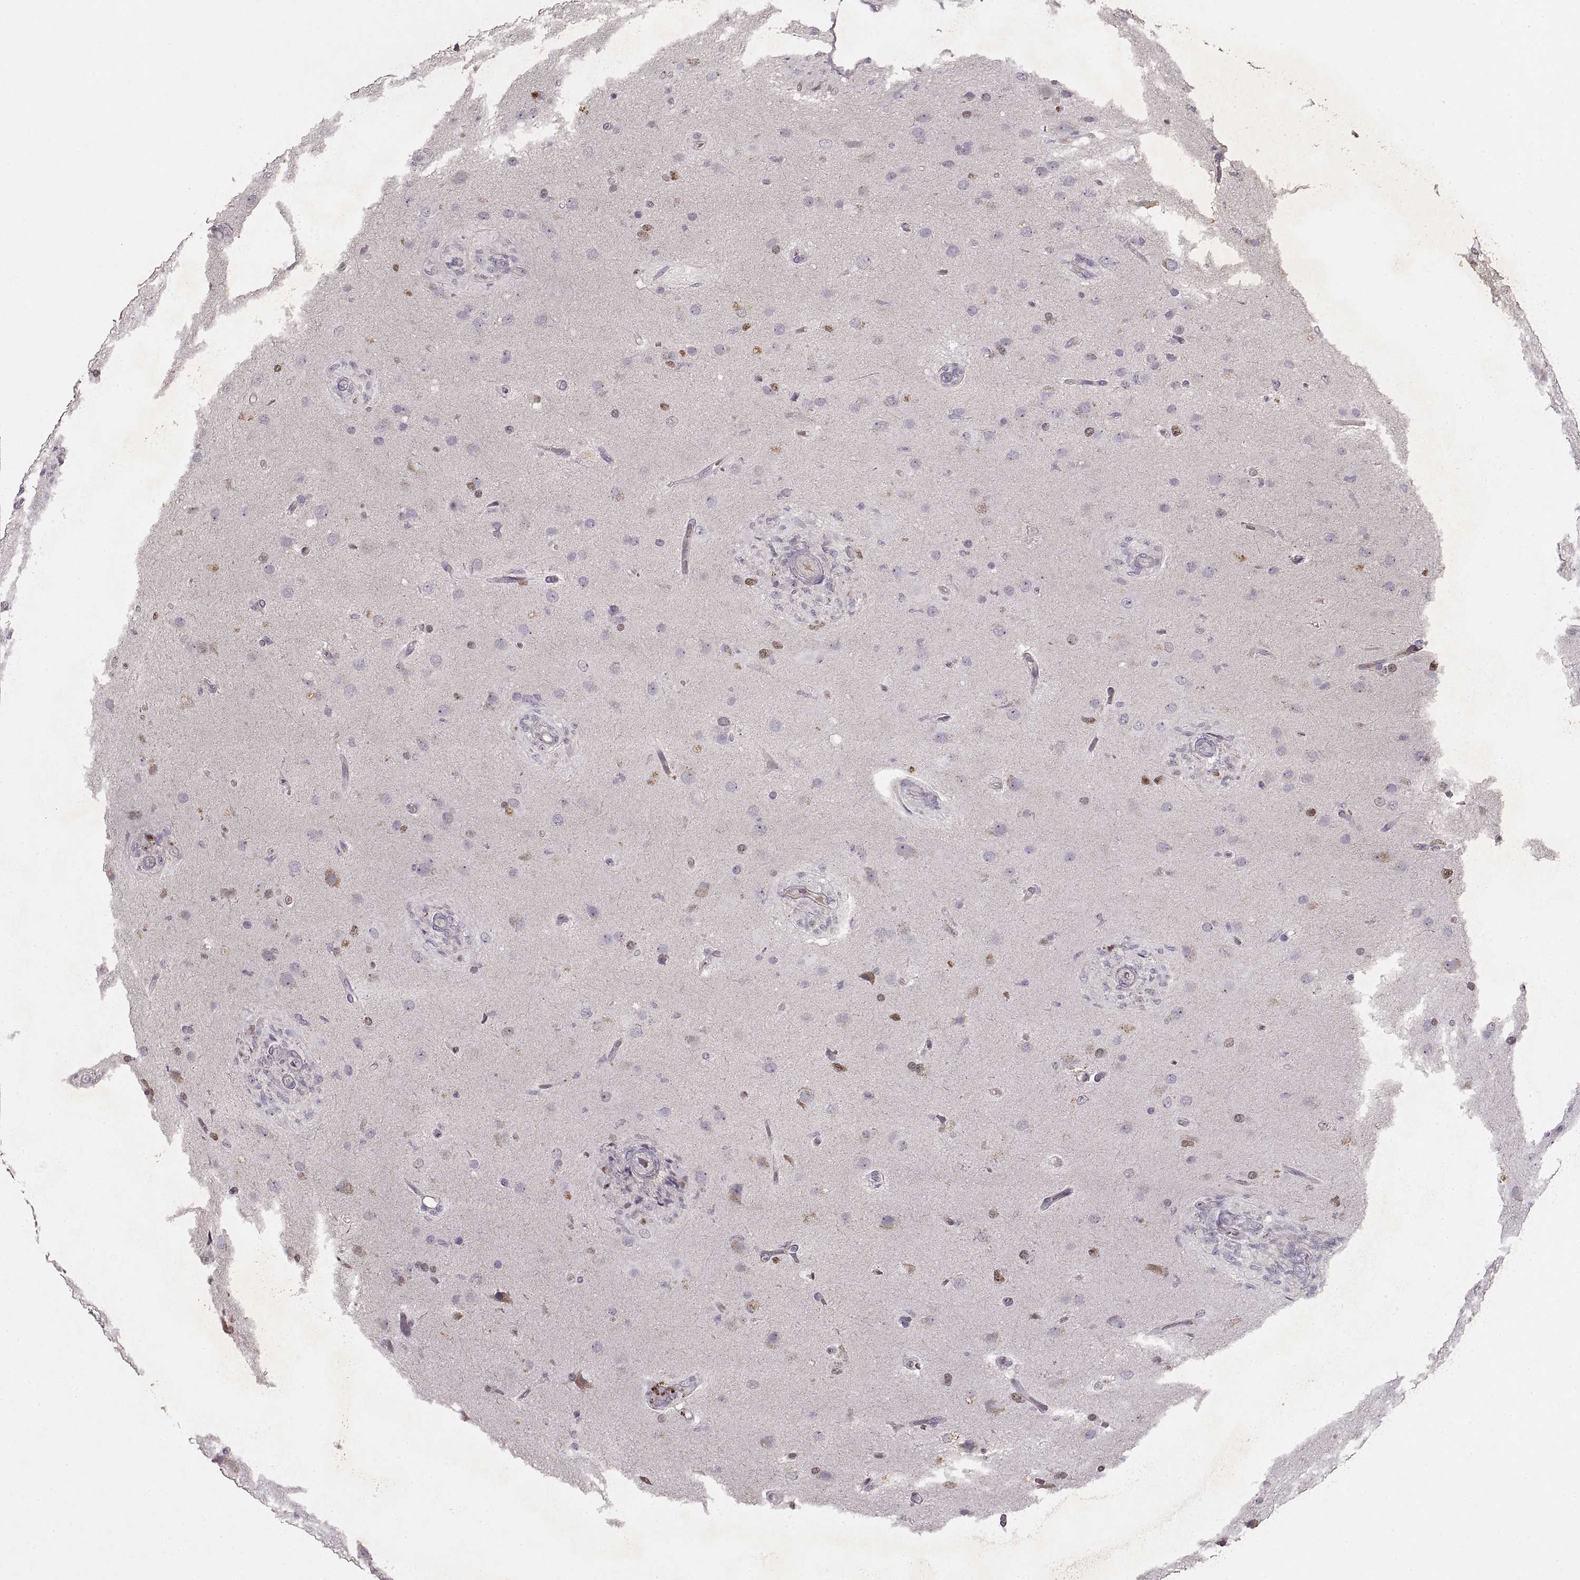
{"staining": {"intensity": "negative", "quantity": "none", "location": "none"}, "tissue": "glioma", "cell_type": "Tumor cells", "image_type": "cancer", "snomed": [{"axis": "morphology", "description": "Glioma, malignant, High grade"}, {"axis": "topography", "description": "Brain"}], "caption": "Human glioma stained for a protein using IHC reveals no positivity in tumor cells.", "gene": "ADAM11", "patient": {"sex": "male", "age": 68}}